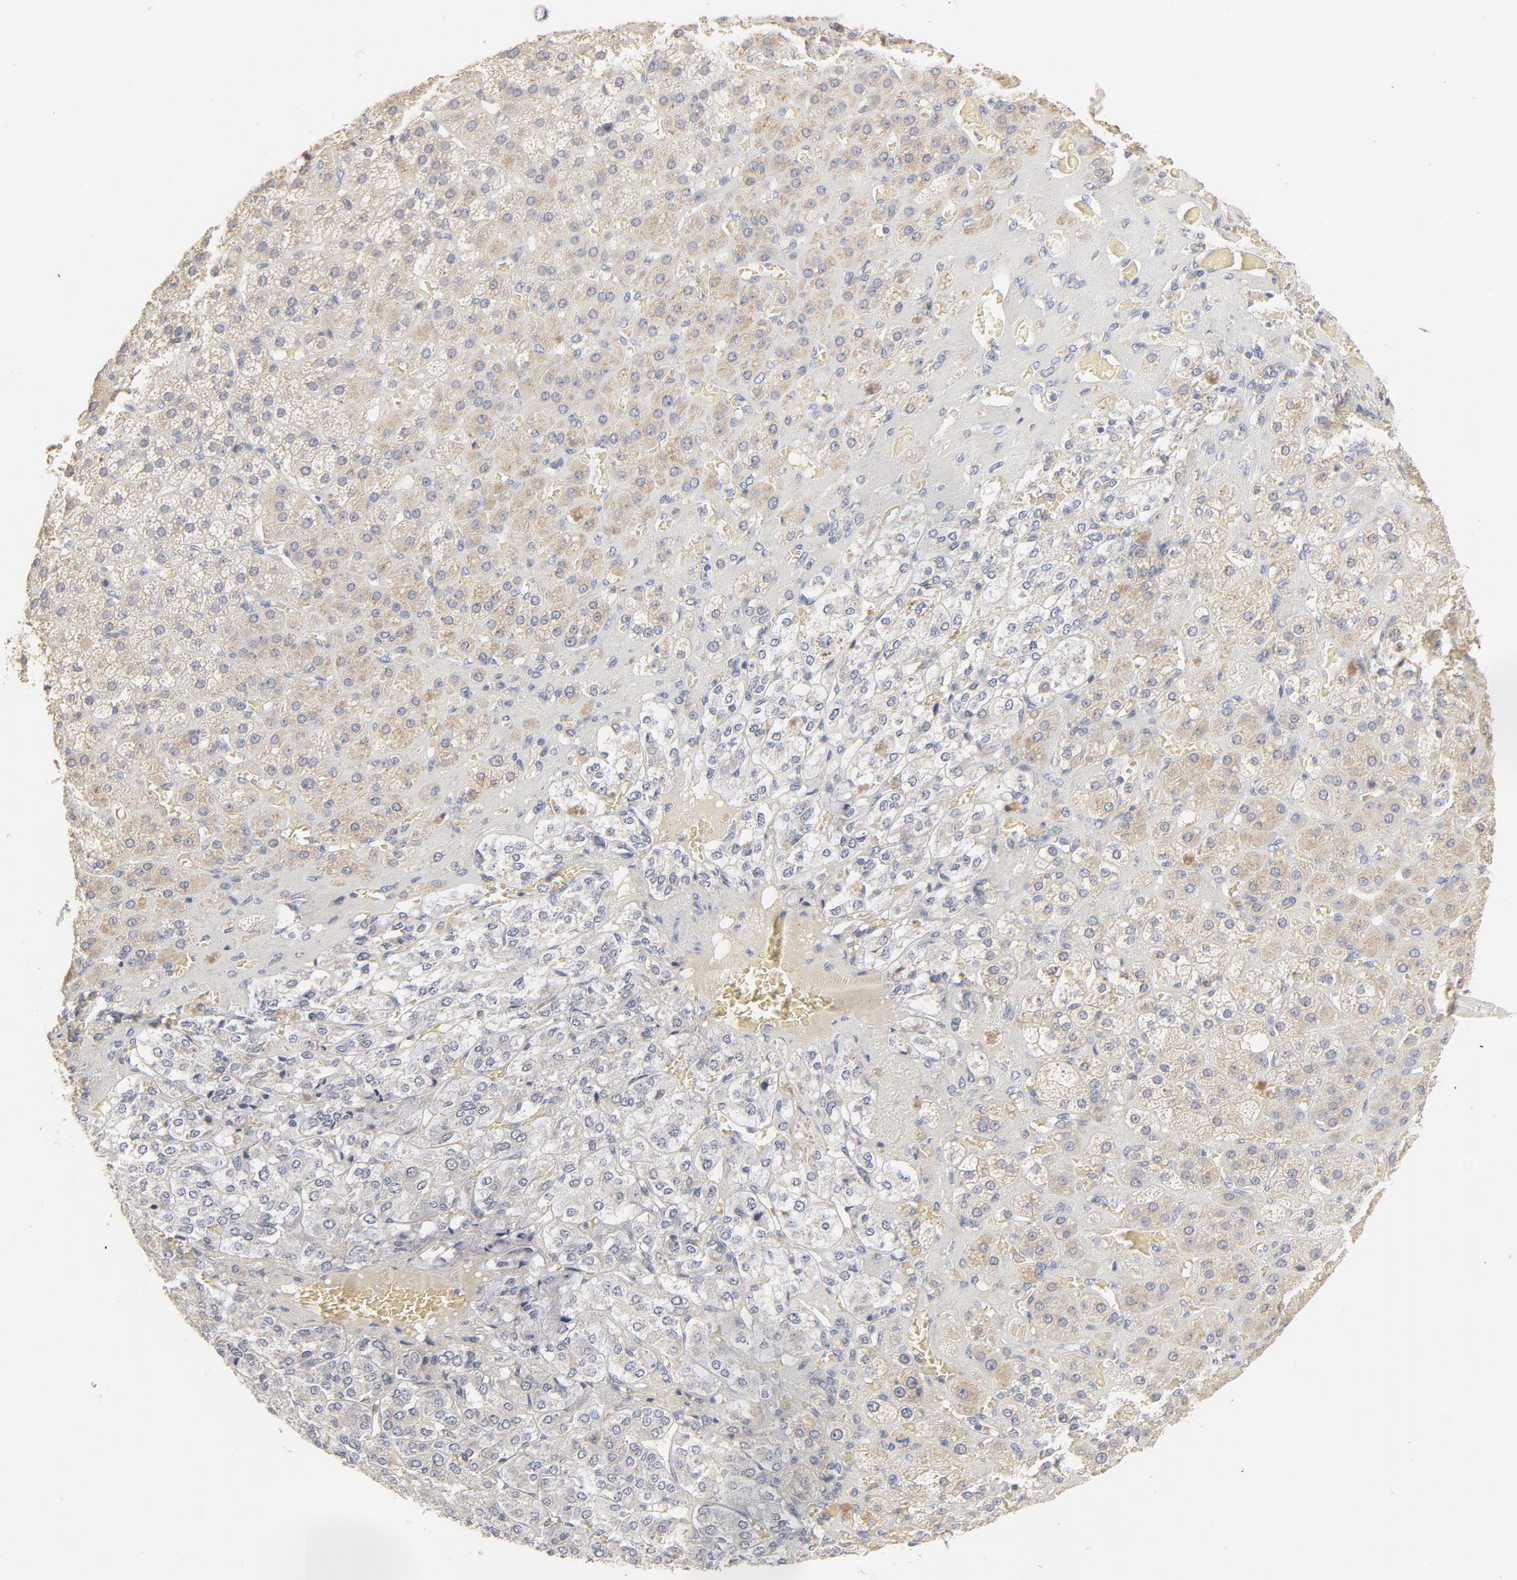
{"staining": {"intensity": "weak", "quantity": "<25%", "location": "cytoplasmic/membranous"}, "tissue": "adrenal gland", "cell_type": "Glandular cells", "image_type": "normal", "snomed": [{"axis": "morphology", "description": "Normal tissue, NOS"}, {"axis": "topography", "description": "Adrenal gland"}], "caption": "Immunohistochemistry photomicrograph of unremarkable human adrenal gland stained for a protein (brown), which shows no expression in glandular cells.", "gene": "FCGBP", "patient": {"sex": "female", "age": 71}}